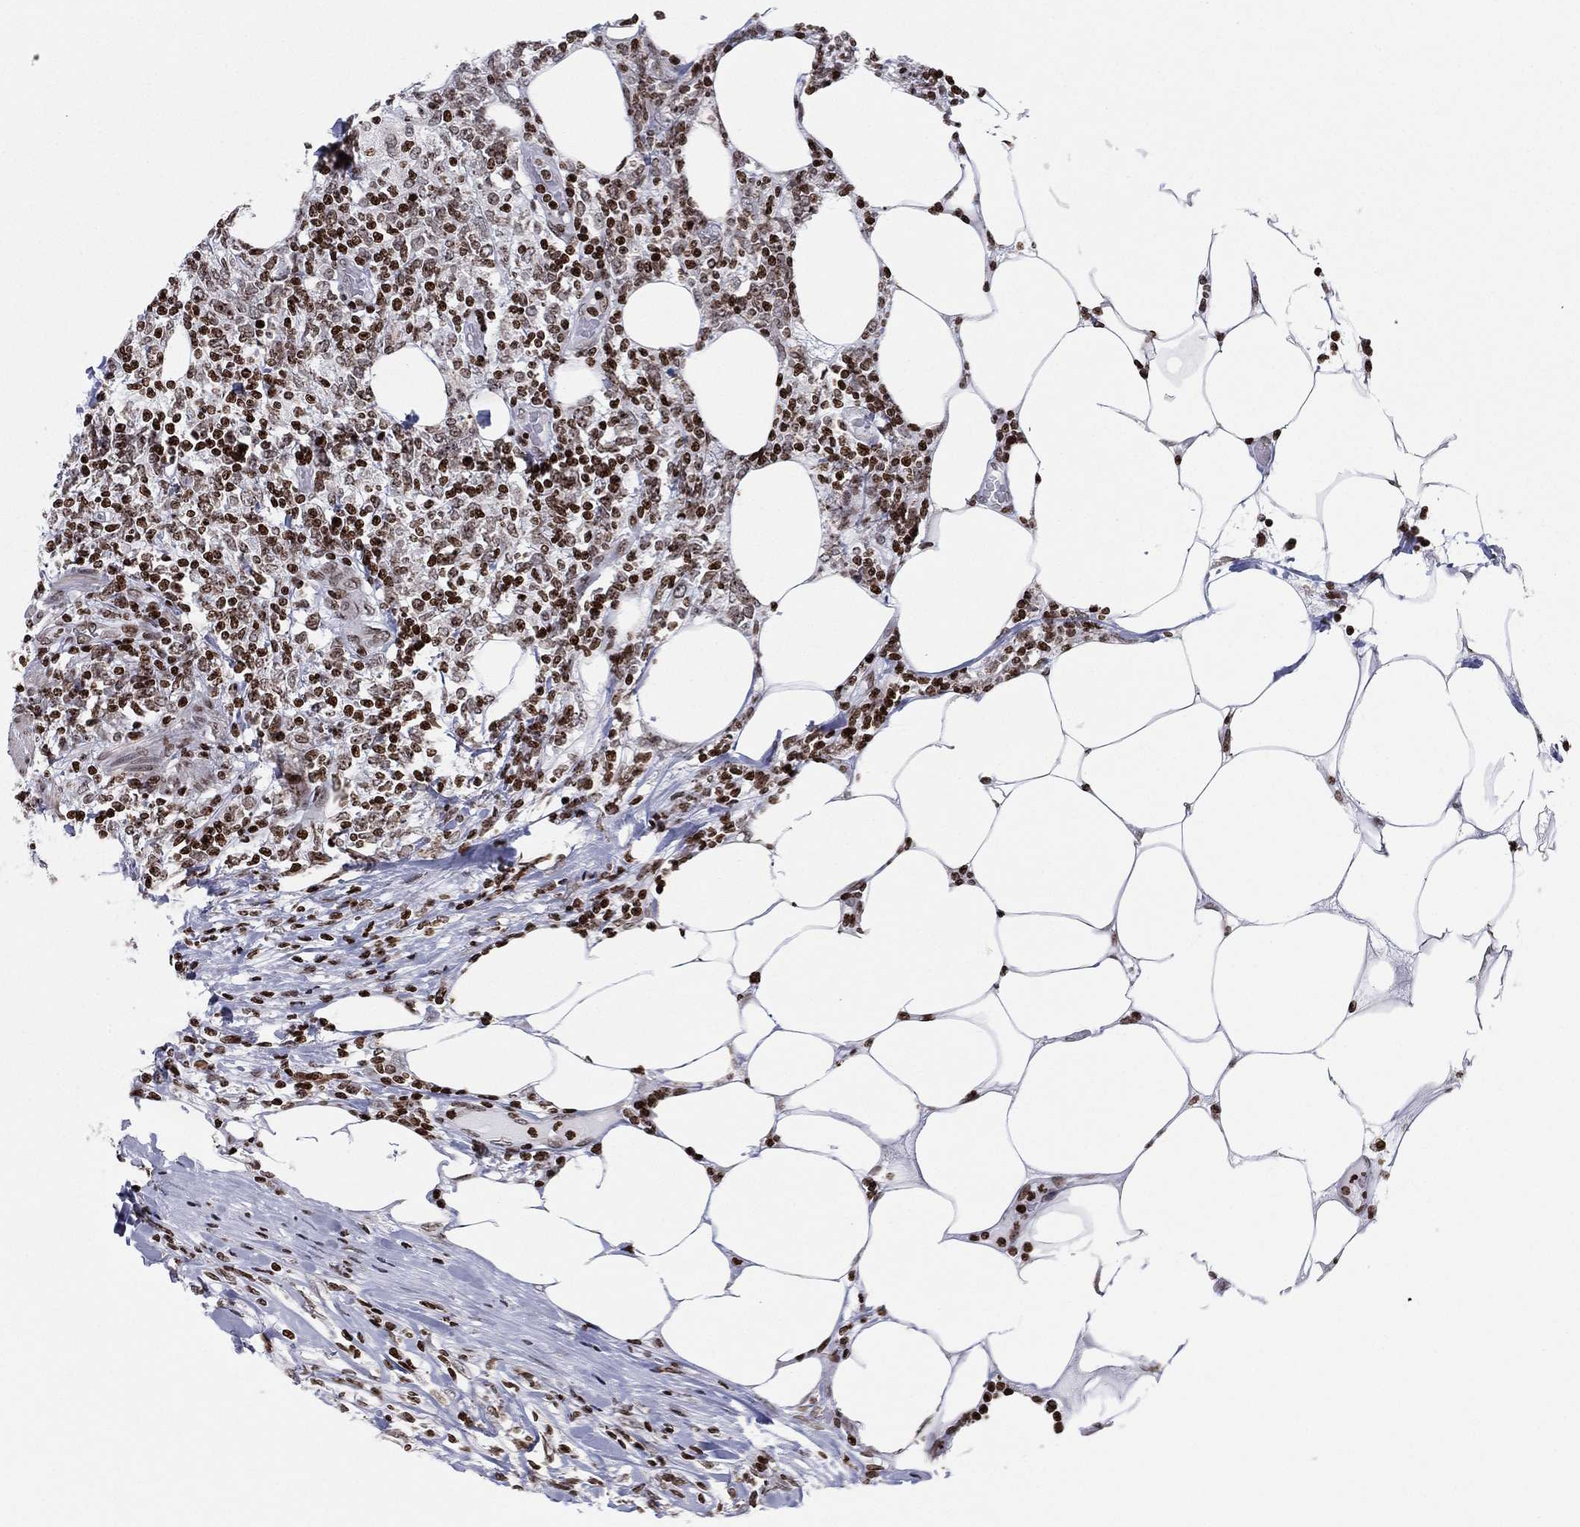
{"staining": {"intensity": "strong", "quantity": "25%-75%", "location": "nuclear"}, "tissue": "lymphoma", "cell_type": "Tumor cells", "image_type": "cancer", "snomed": [{"axis": "morphology", "description": "Malignant lymphoma, non-Hodgkin's type, High grade"}, {"axis": "topography", "description": "Lymph node"}], "caption": "This photomicrograph exhibits immunohistochemistry staining of human malignant lymphoma, non-Hodgkin's type (high-grade), with high strong nuclear staining in about 25%-75% of tumor cells.", "gene": "MFSD14A", "patient": {"sex": "female", "age": 84}}